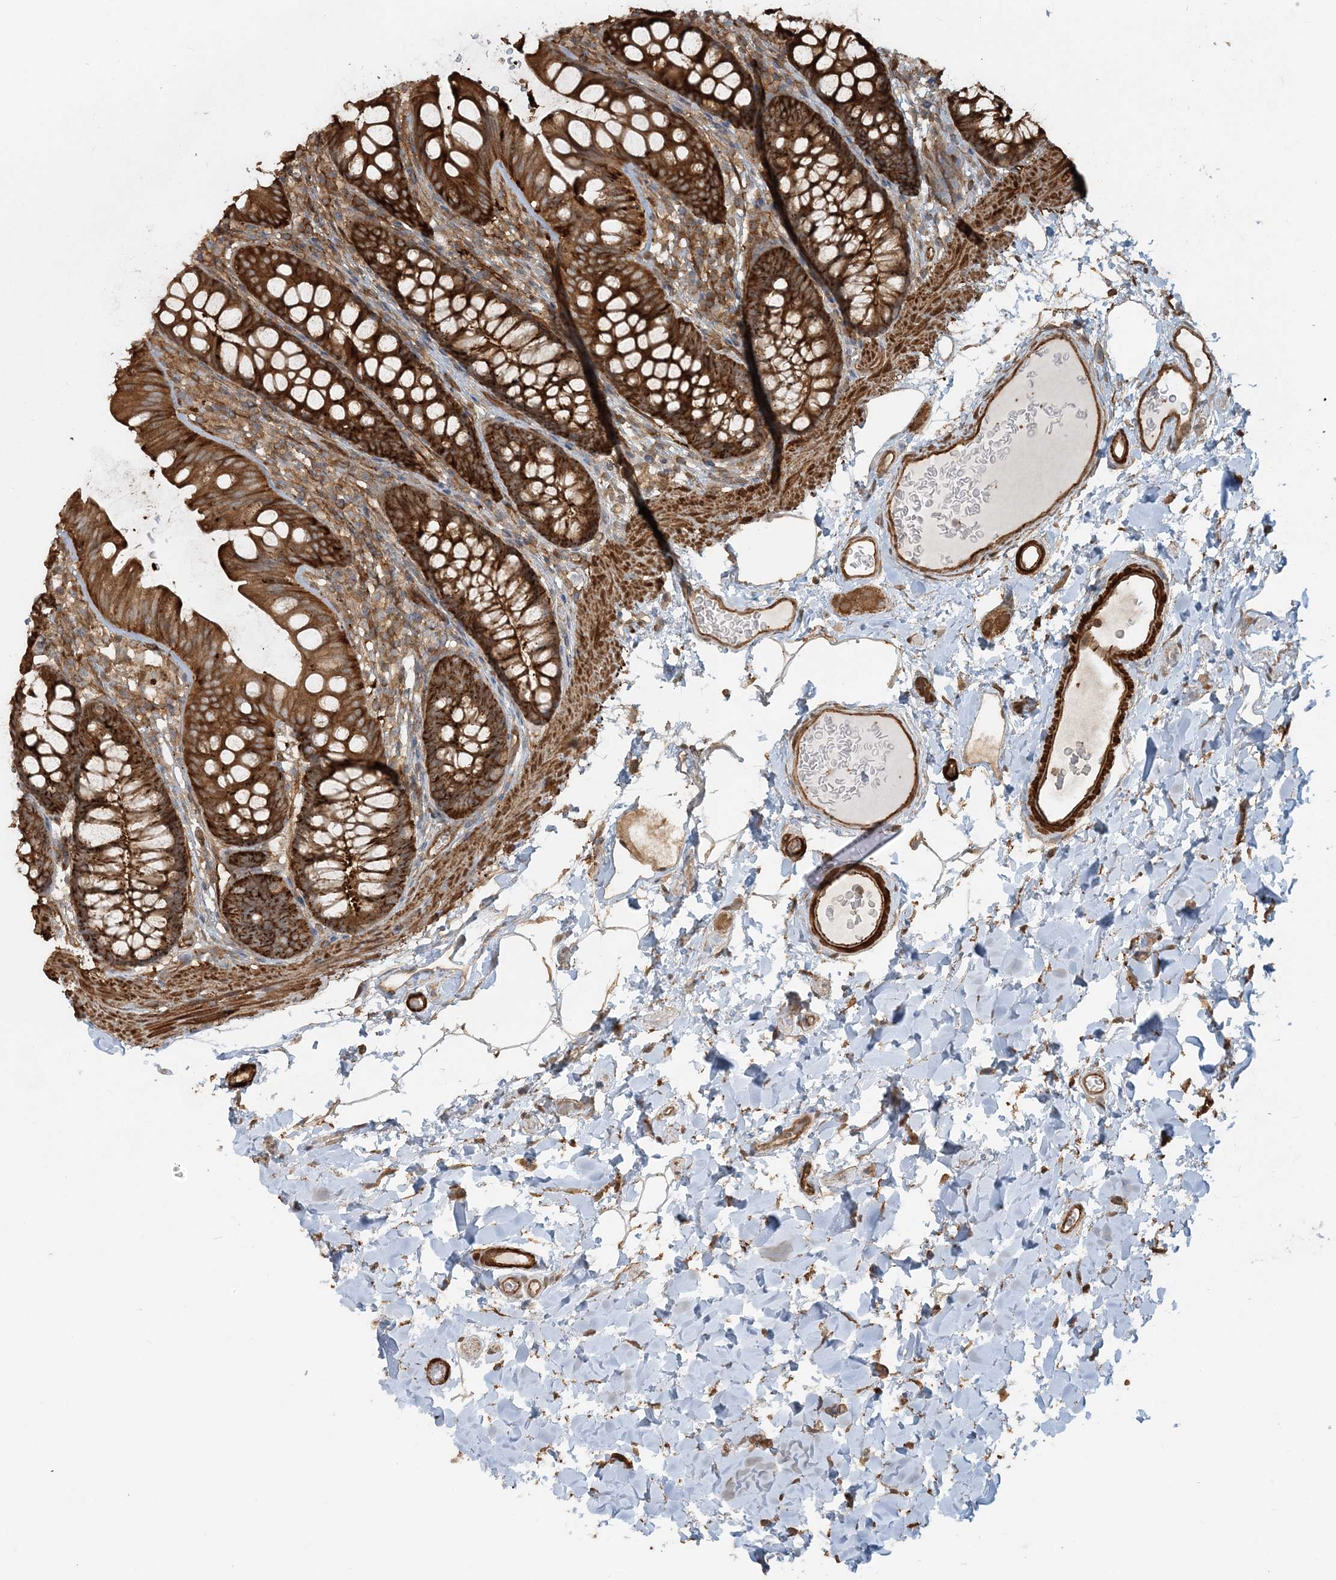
{"staining": {"intensity": "moderate", "quantity": ">75%", "location": "cytoplasmic/membranous"}, "tissue": "colon", "cell_type": "Endothelial cells", "image_type": "normal", "snomed": [{"axis": "morphology", "description": "Normal tissue, NOS"}, {"axis": "topography", "description": "Colon"}], "caption": "DAB immunohistochemical staining of benign human colon demonstrates moderate cytoplasmic/membranous protein staining in about >75% of endothelial cells. (Stains: DAB in brown, nuclei in blue, Microscopy: brightfield microscopy at high magnification).", "gene": "DSTN", "patient": {"sex": "female", "age": 62}}